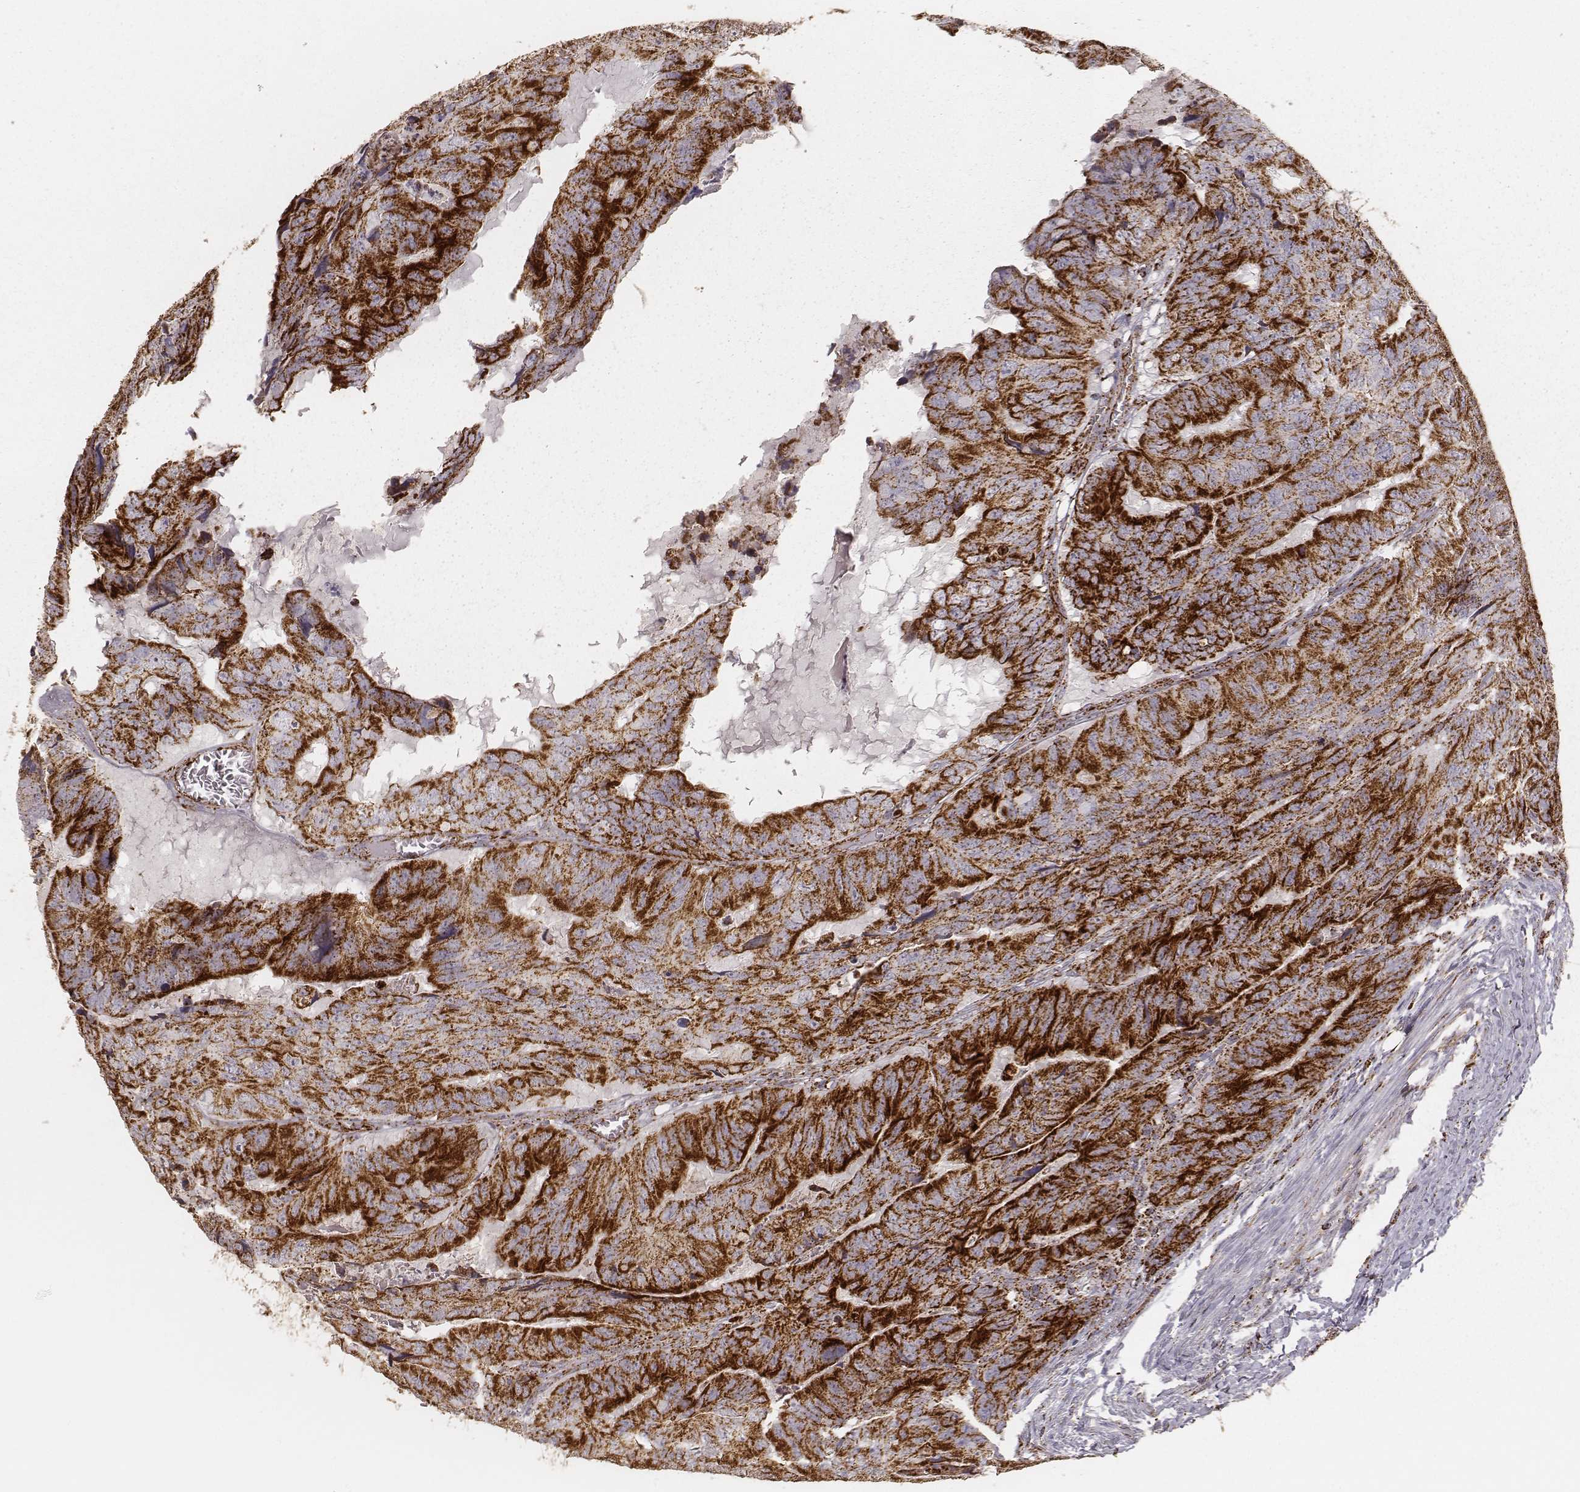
{"staining": {"intensity": "strong", "quantity": ">75%", "location": "cytoplasmic/membranous"}, "tissue": "colorectal cancer", "cell_type": "Tumor cells", "image_type": "cancer", "snomed": [{"axis": "morphology", "description": "Adenocarcinoma, NOS"}, {"axis": "topography", "description": "Colon"}], "caption": "A micrograph of human colorectal cancer (adenocarcinoma) stained for a protein reveals strong cytoplasmic/membranous brown staining in tumor cells.", "gene": "CS", "patient": {"sex": "male", "age": 79}}